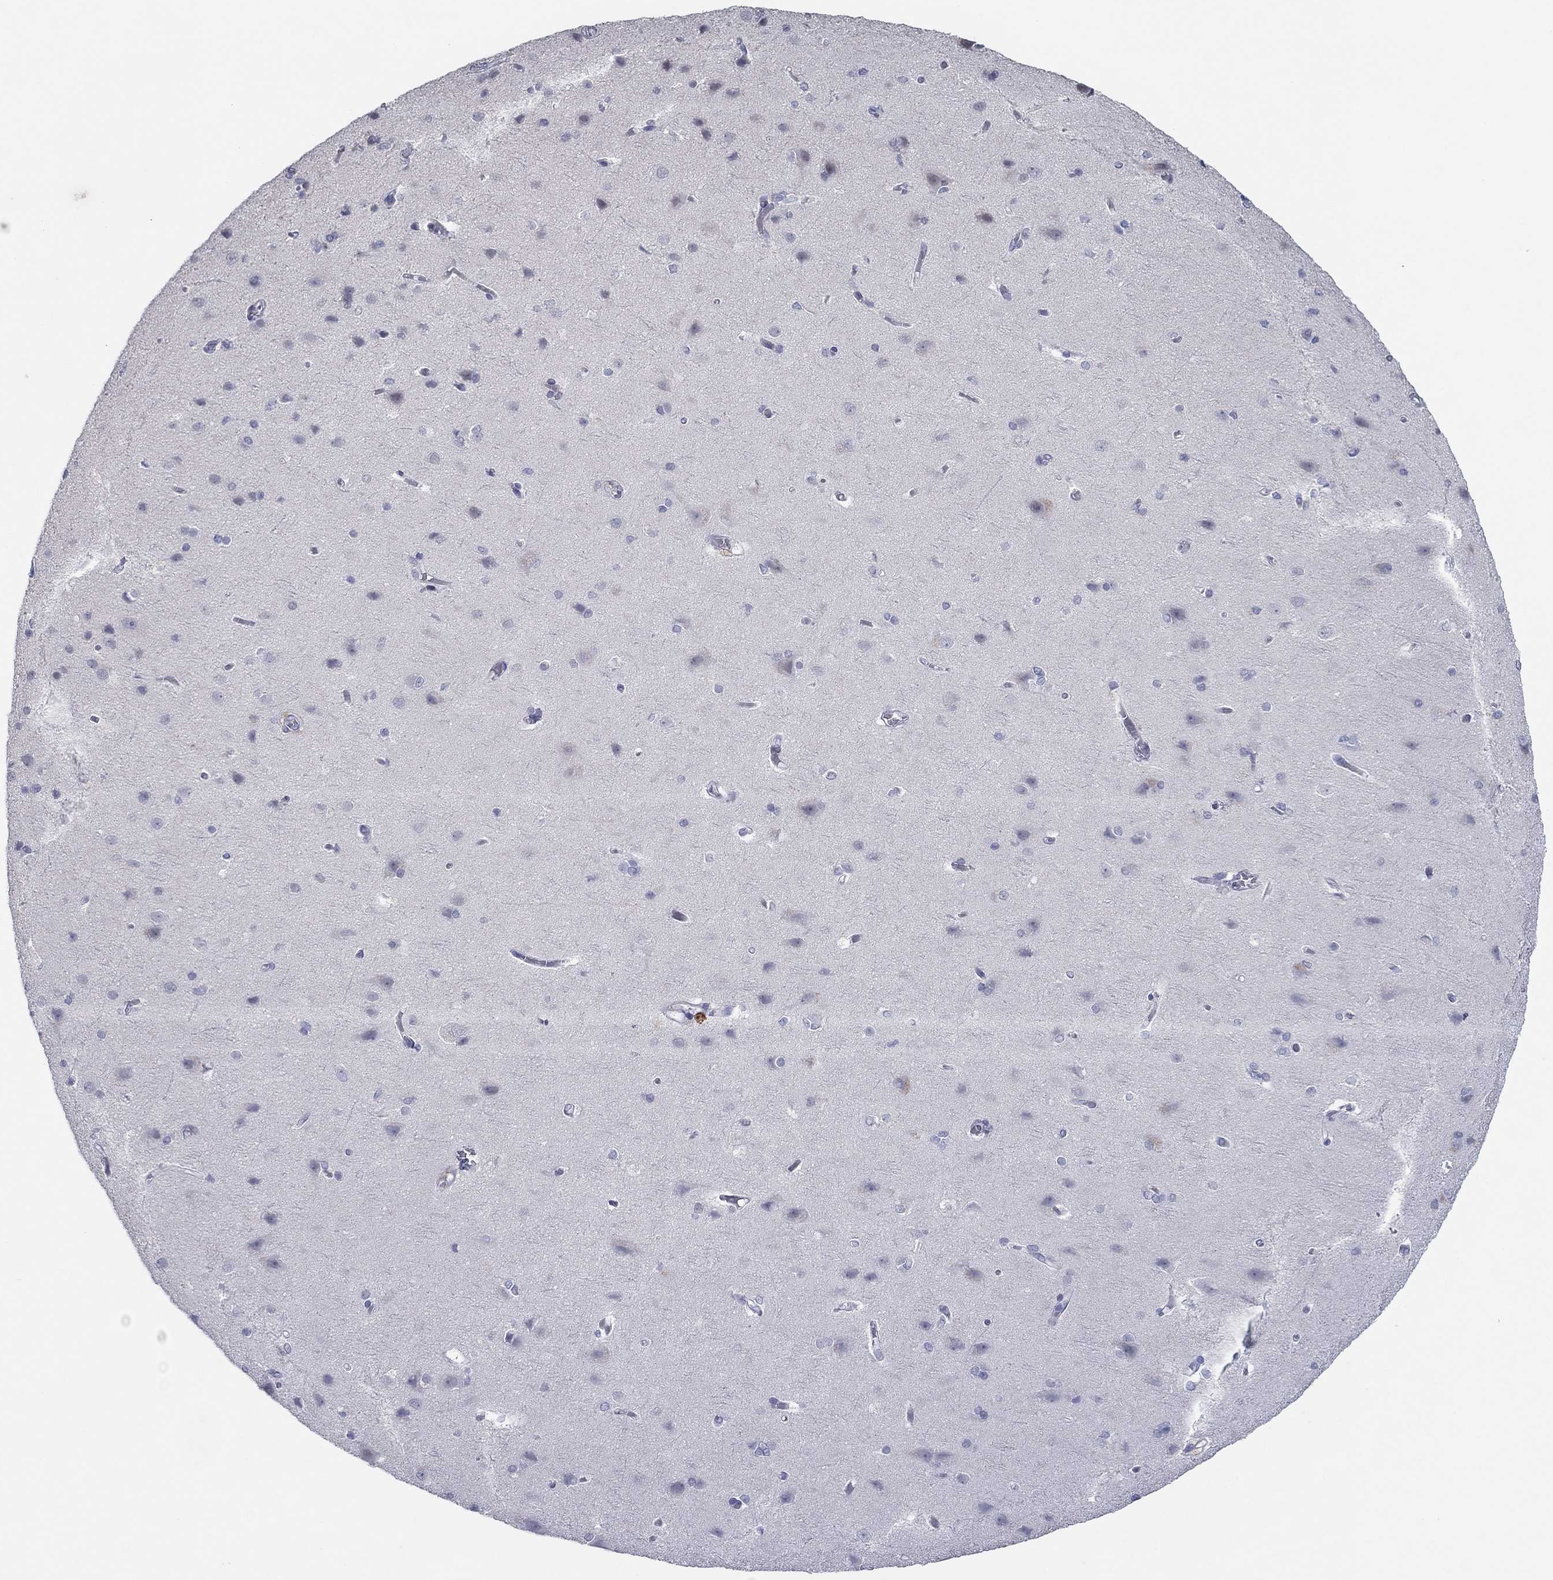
{"staining": {"intensity": "negative", "quantity": "none", "location": "none"}, "tissue": "cerebral cortex", "cell_type": "Endothelial cells", "image_type": "normal", "snomed": [{"axis": "morphology", "description": "Normal tissue, NOS"}, {"axis": "topography", "description": "Cerebral cortex"}], "caption": "A micrograph of human cerebral cortex is negative for staining in endothelial cells. (DAB (3,3'-diaminobenzidine) IHC, high magnification).", "gene": "ITGAE", "patient": {"sex": "male", "age": 37}}